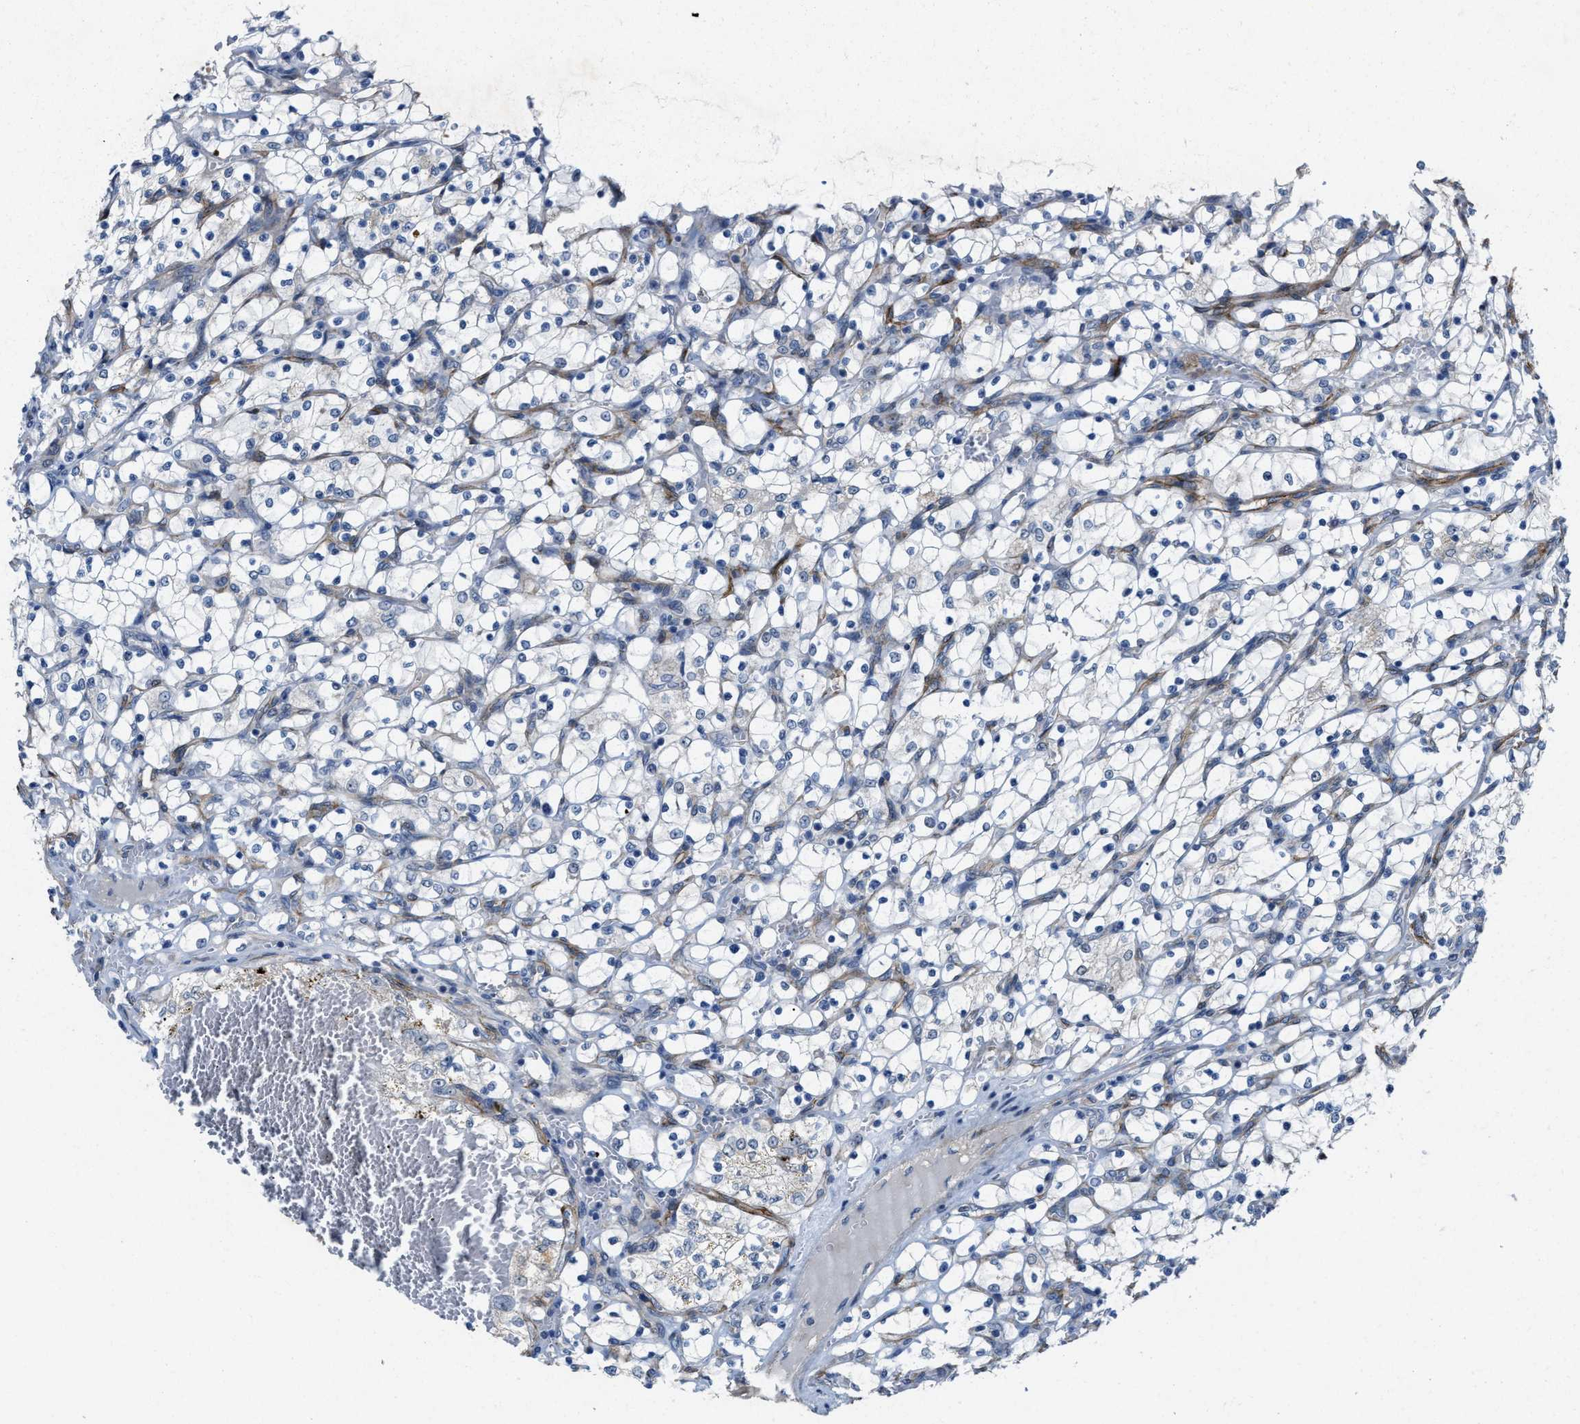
{"staining": {"intensity": "negative", "quantity": "none", "location": "none"}, "tissue": "renal cancer", "cell_type": "Tumor cells", "image_type": "cancer", "snomed": [{"axis": "morphology", "description": "Adenocarcinoma, NOS"}, {"axis": "topography", "description": "Kidney"}], "caption": "This image is of renal cancer (adenocarcinoma) stained with immunohistochemistry (IHC) to label a protein in brown with the nuclei are counter-stained blue. There is no positivity in tumor cells.", "gene": "ZNF783", "patient": {"sex": "female", "age": 69}}